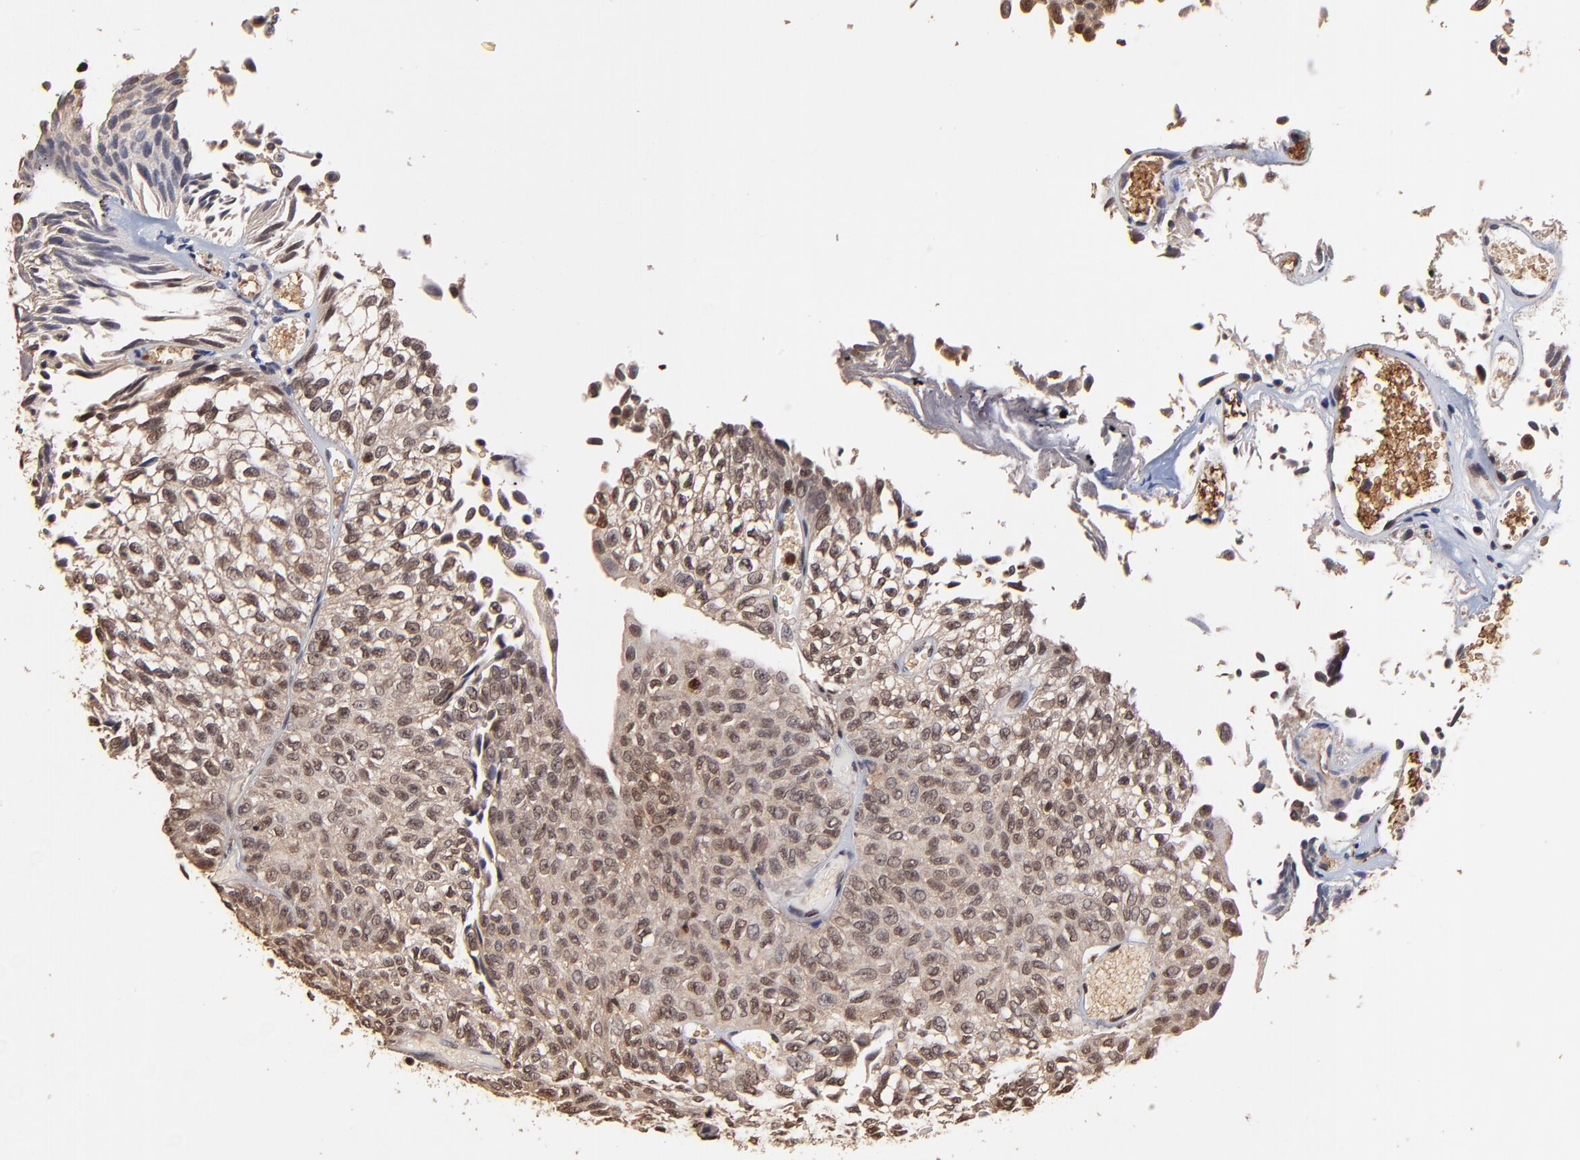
{"staining": {"intensity": "weak", "quantity": ">75%", "location": "cytoplasmic/membranous,nuclear"}, "tissue": "urothelial cancer", "cell_type": "Tumor cells", "image_type": "cancer", "snomed": [{"axis": "morphology", "description": "Urothelial carcinoma, Low grade"}, {"axis": "topography", "description": "Urinary bladder"}], "caption": "Human urothelial cancer stained with a protein marker displays weak staining in tumor cells.", "gene": "CASP1", "patient": {"sex": "male", "age": 76}}